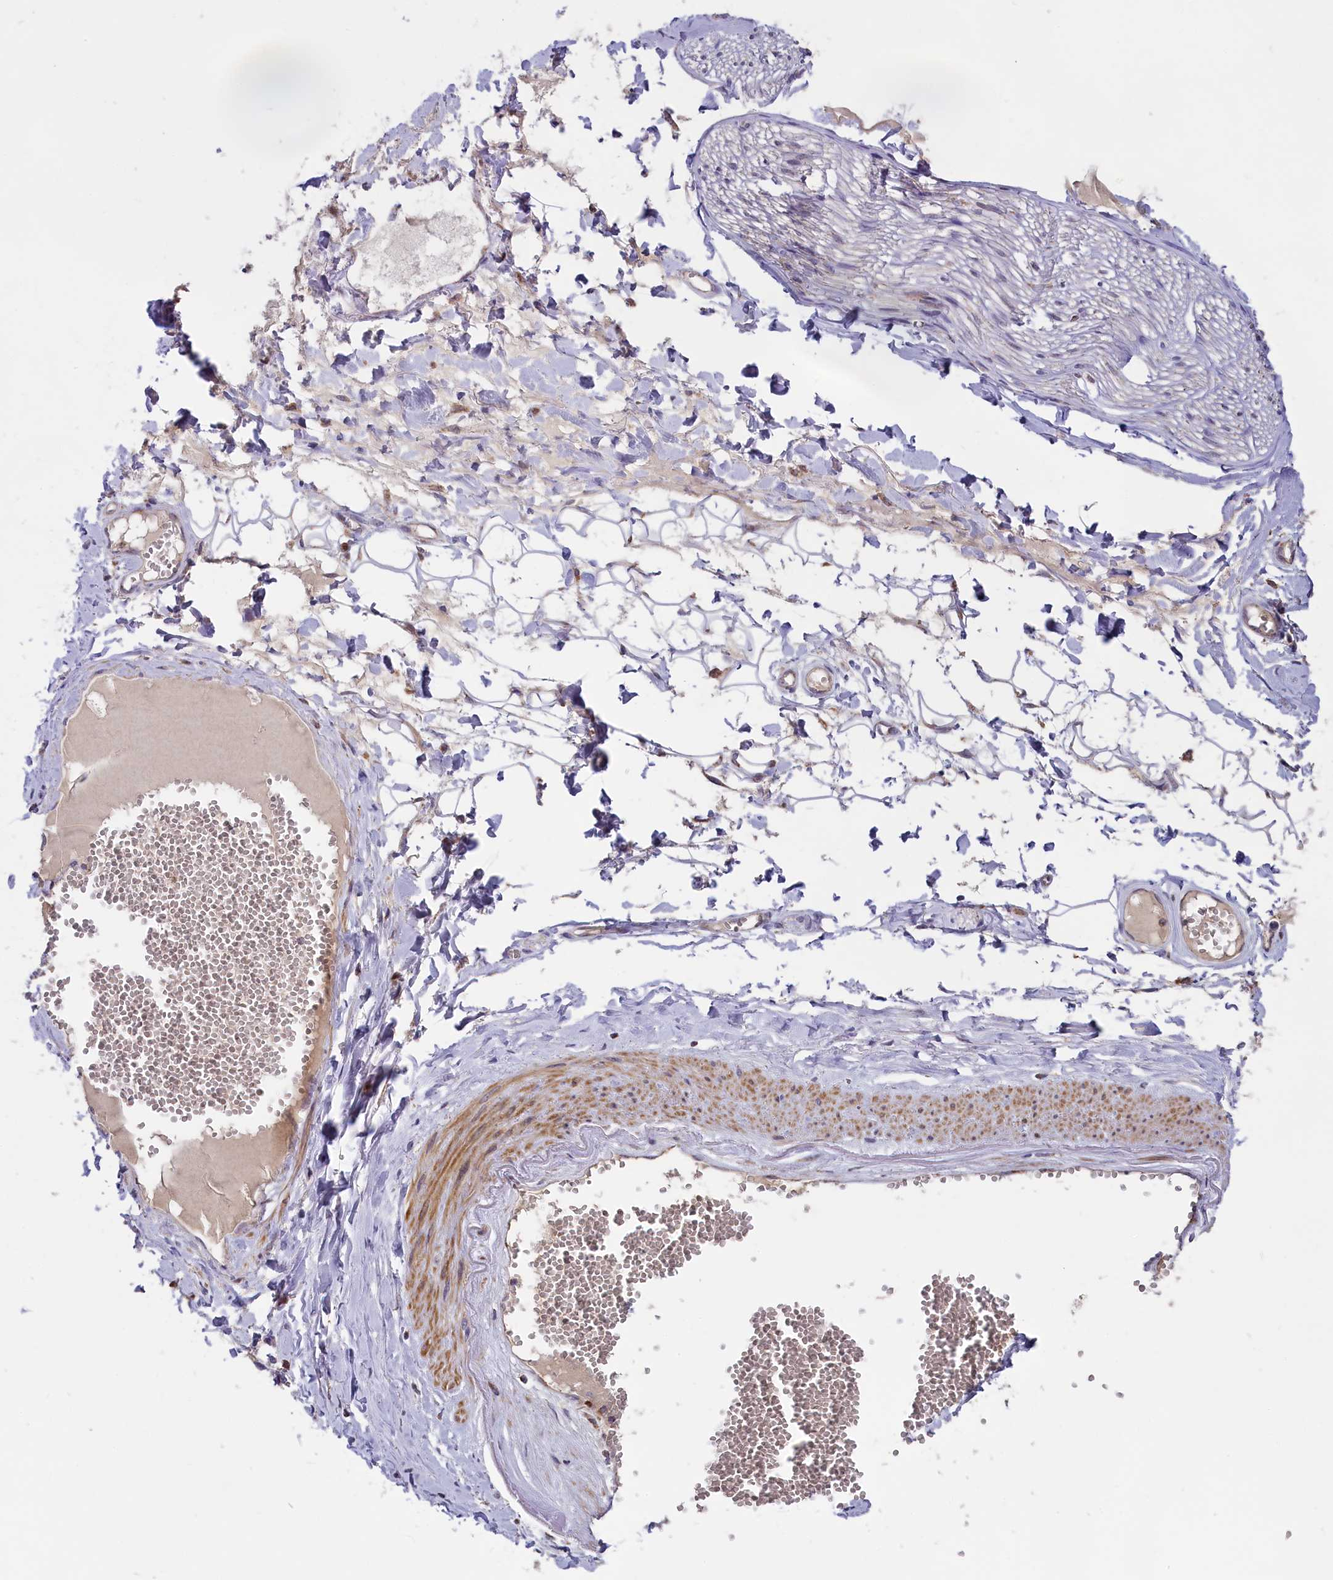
{"staining": {"intensity": "negative", "quantity": "none", "location": "none"}, "tissue": "adipose tissue", "cell_type": "Adipocytes", "image_type": "normal", "snomed": [{"axis": "morphology", "description": "Normal tissue, NOS"}, {"axis": "morphology", "description": "Inflammation, NOS"}, {"axis": "topography", "description": "Salivary gland"}, {"axis": "topography", "description": "Peripheral nerve tissue"}], "caption": "There is no significant staining in adipocytes of adipose tissue. Brightfield microscopy of immunohistochemistry (IHC) stained with DAB (3,3'-diaminobenzidine) (brown) and hematoxylin (blue), captured at high magnification.", "gene": "GLRX5", "patient": {"sex": "female", "age": 75}}